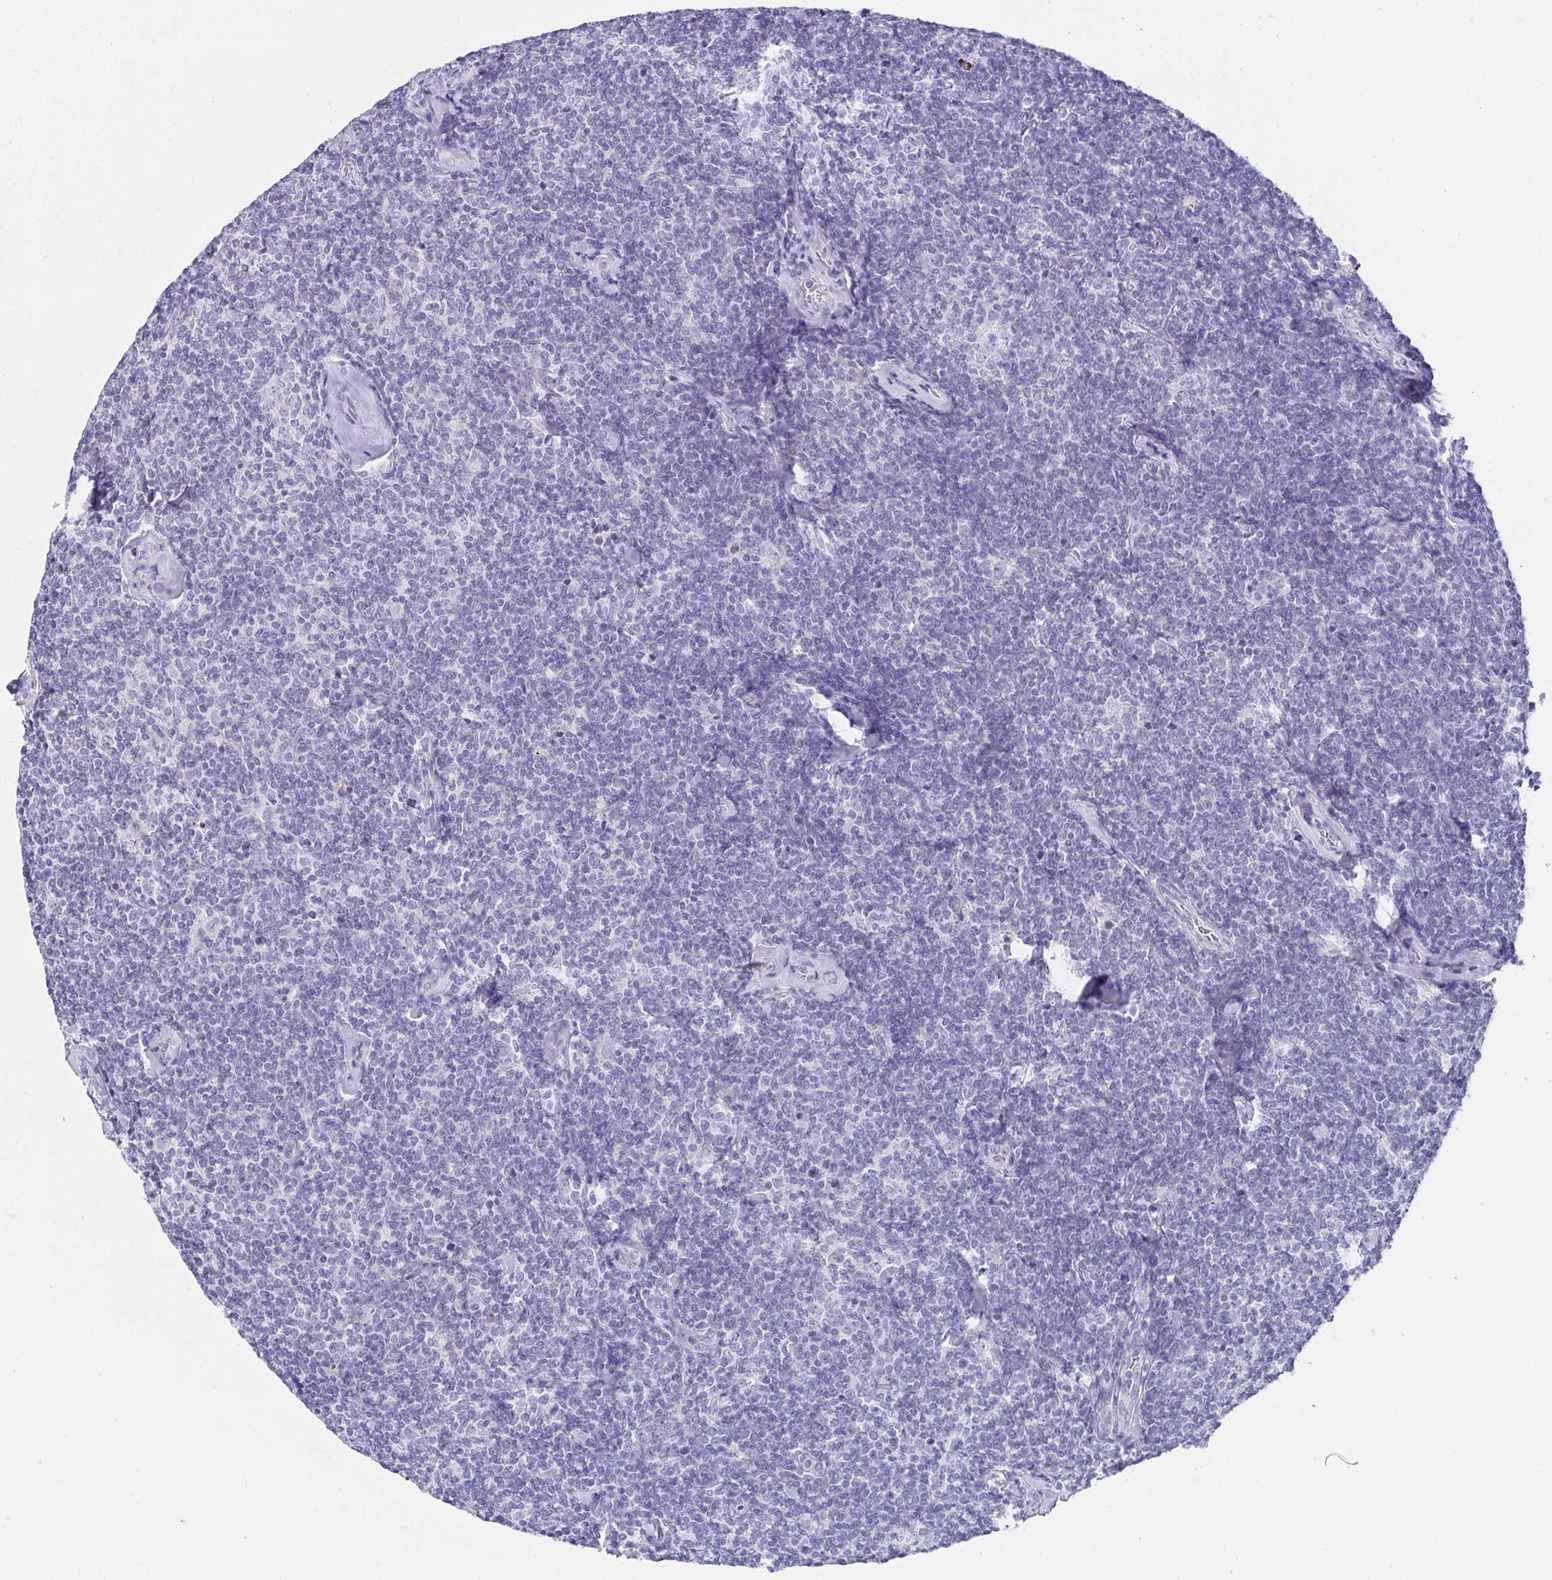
{"staining": {"intensity": "negative", "quantity": "none", "location": "none"}, "tissue": "lymphoma", "cell_type": "Tumor cells", "image_type": "cancer", "snomed": [{"axis": "morphology", "description": "Malignant lymphoma, non-Hodgkin's type, Low grade"}, {"axis": "topography", "description": "Lymph node"}], "caption": "The IHC micrograph has no significant staining in tumor cells of low-grade malignant lymphoma, non-Hodgkin's type tissue.", "gene": "VGLL1", "patient": {"sex": "female", "age": 56}}